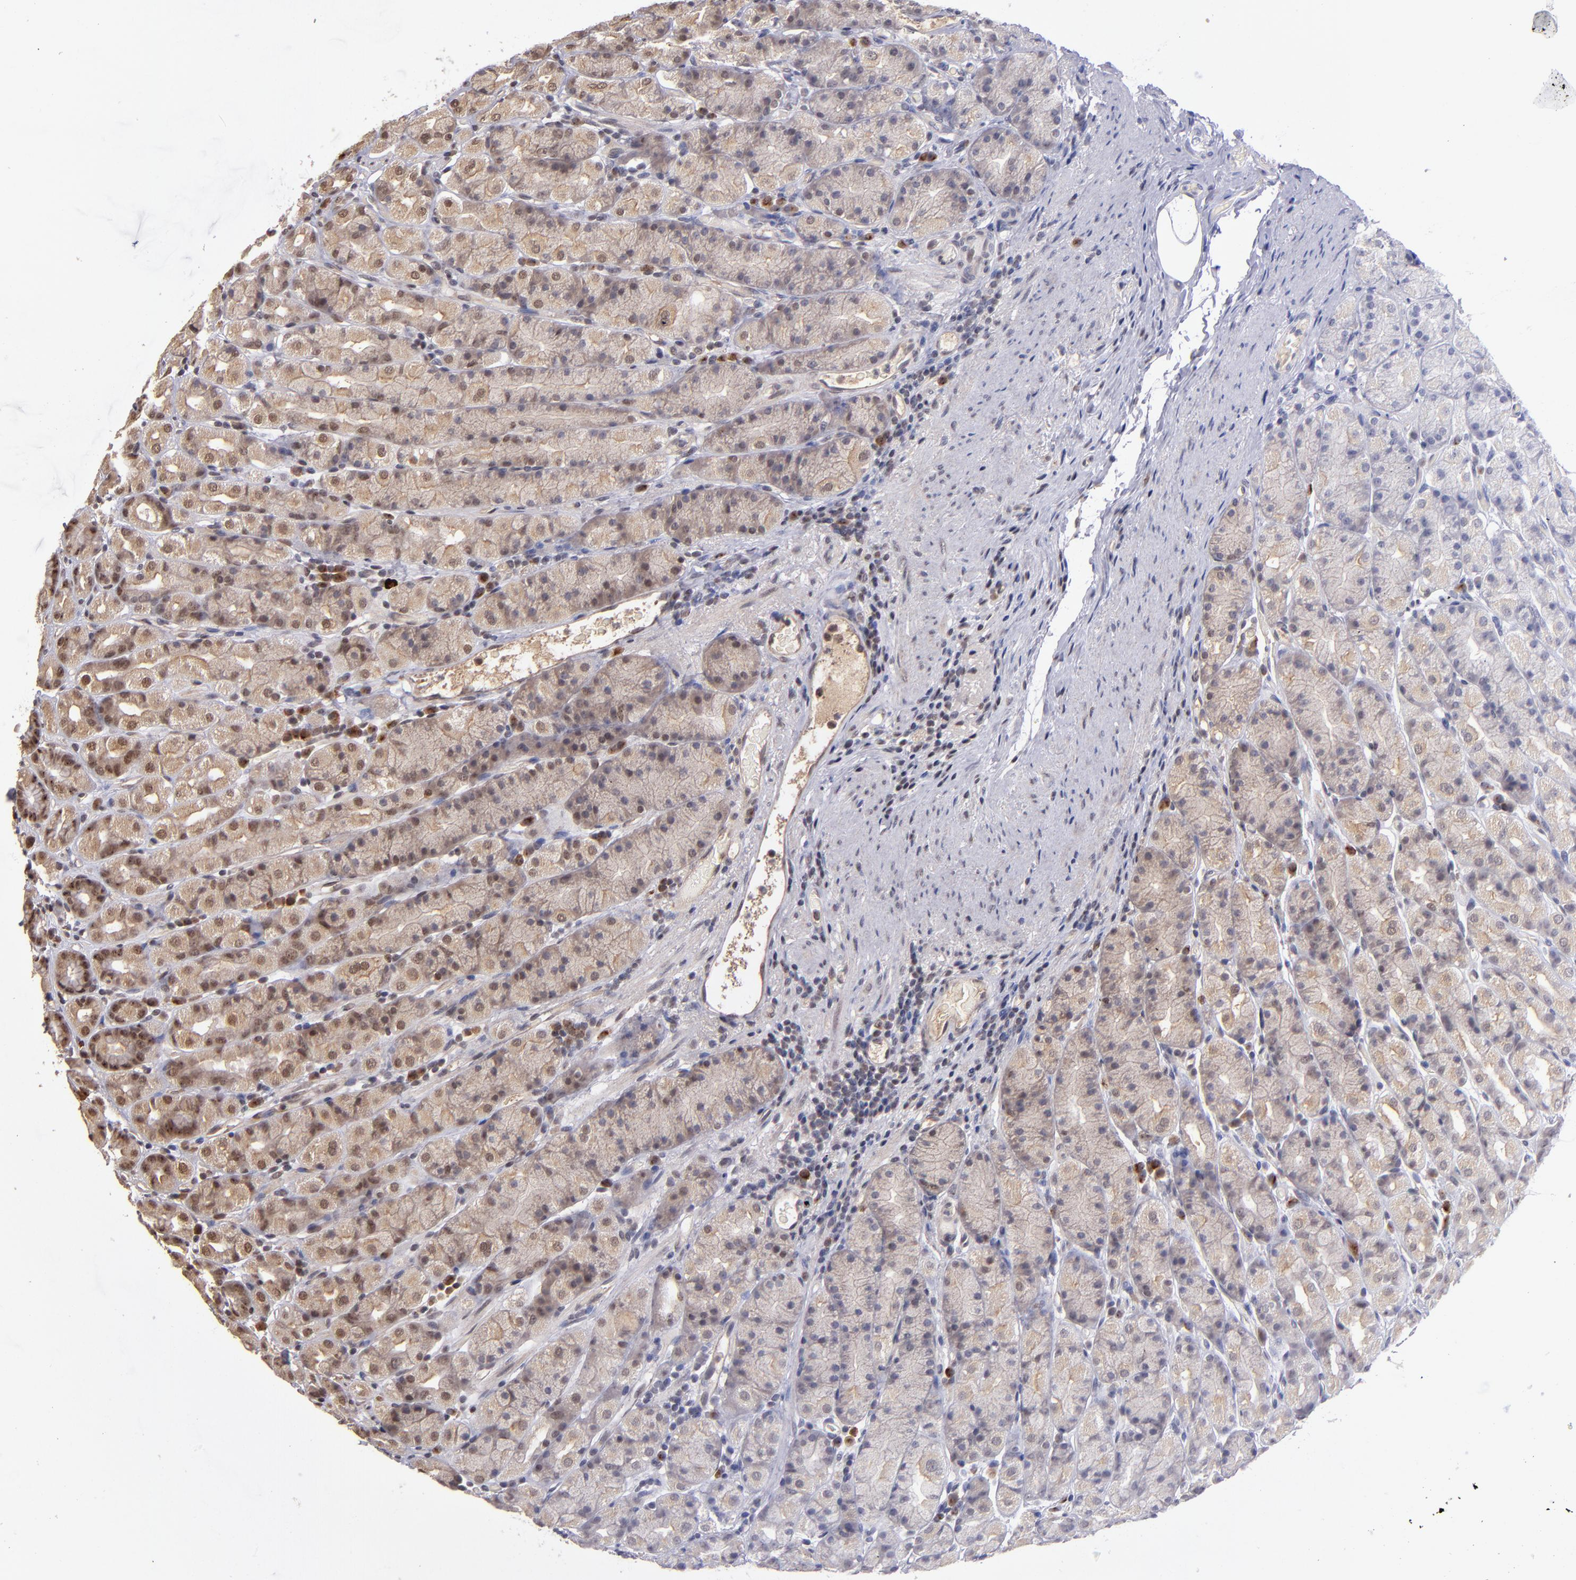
{"staining": {"intensity": "moderate", "quantity": "25%-75%", "location": "nuclear"}, "tissue": "stomach", "cell_type": "Glandular cells", "image_type": "normal", "snomed": [{"axis": "morphology", "description": "Normal tissue, NOS"}, {"axis": "topography", "description": "Stomach, upper"}], "caption": "Immunohistochemical staining of unremarkable stomach displays 25%-75% levels of moderate nuclear protein expression in approximately 25%-75% of glandular cells. The protein of interest is shown in brown color, while the nuclei are stained blue.", "gene": "ABHD12B", "patient": {"sex": "male", "age": 68}}